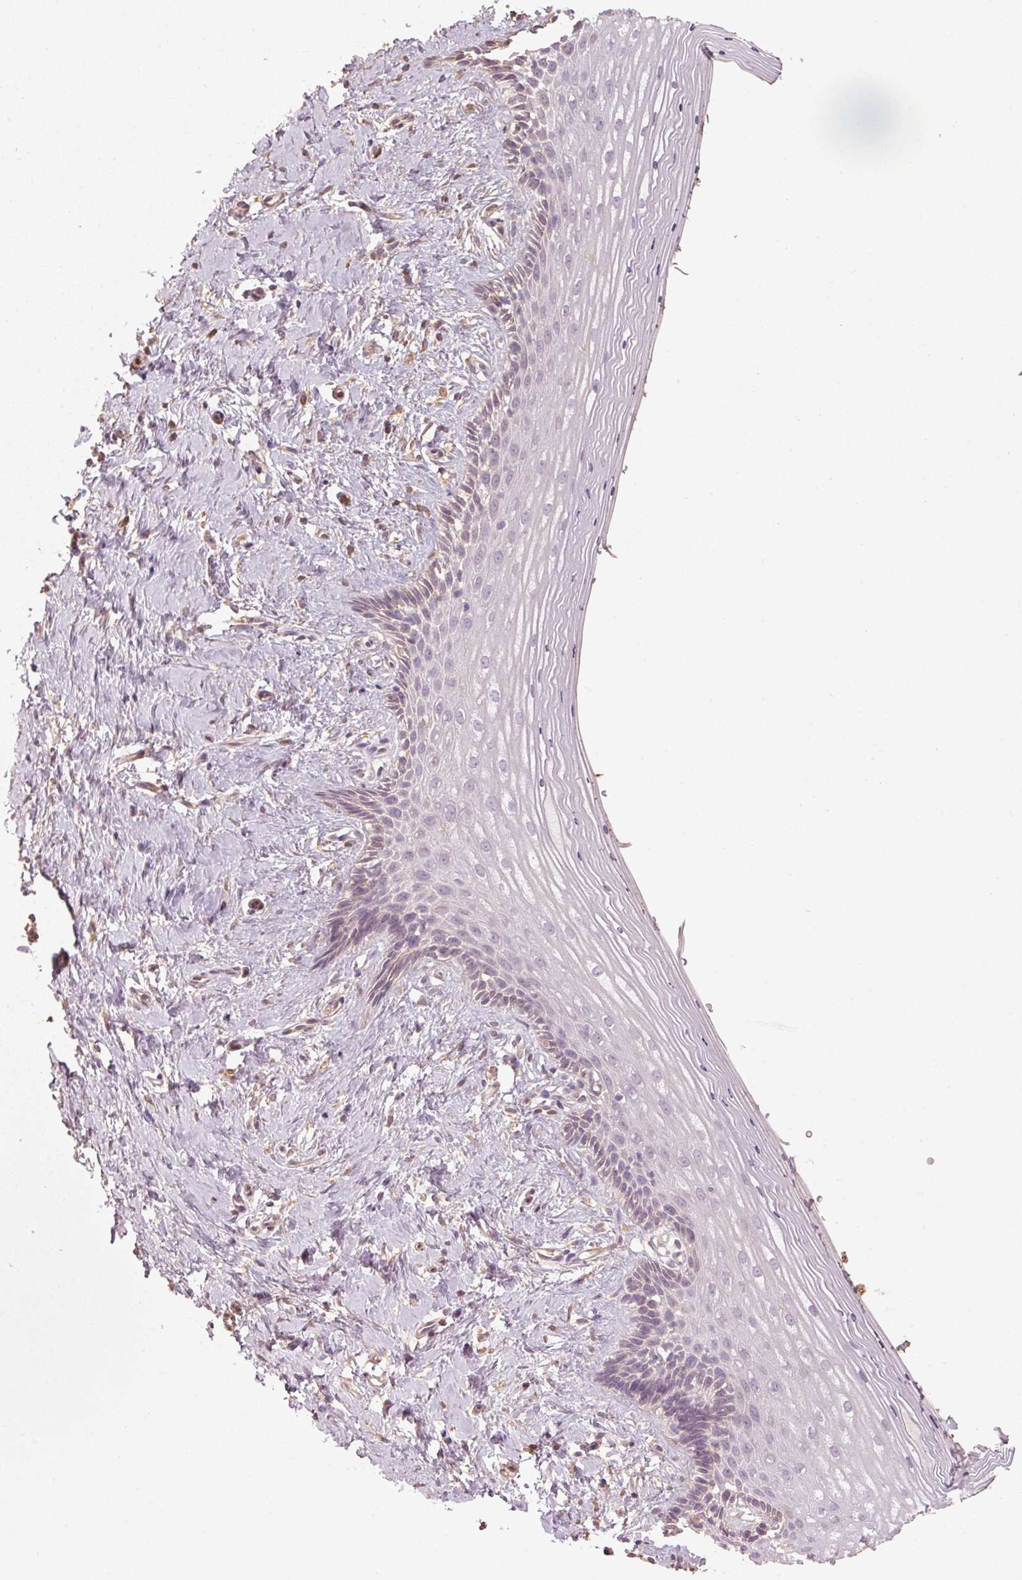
{"staining": {"intensity": "weak", "quantity": "<25%", "location": "cytoplasmic/membranous"}, "tissue": "vagina", "cell_type": "Squamous epithelial cells", "image_type": "normal", "snomed": [{"axis": "morphology", "description": "Normal tissue, NOS"}, {"axis": "topography", "description": "Vagina"}], "caption": "IHC photomicrograph of benign vagina: vagina stained with DAB (3,3'-diaminobenzidine) reveals no significant protein staining in squamous epithelial cells.", "gene": "QDPR", "patient": {"sex": "female", "age": 42}}